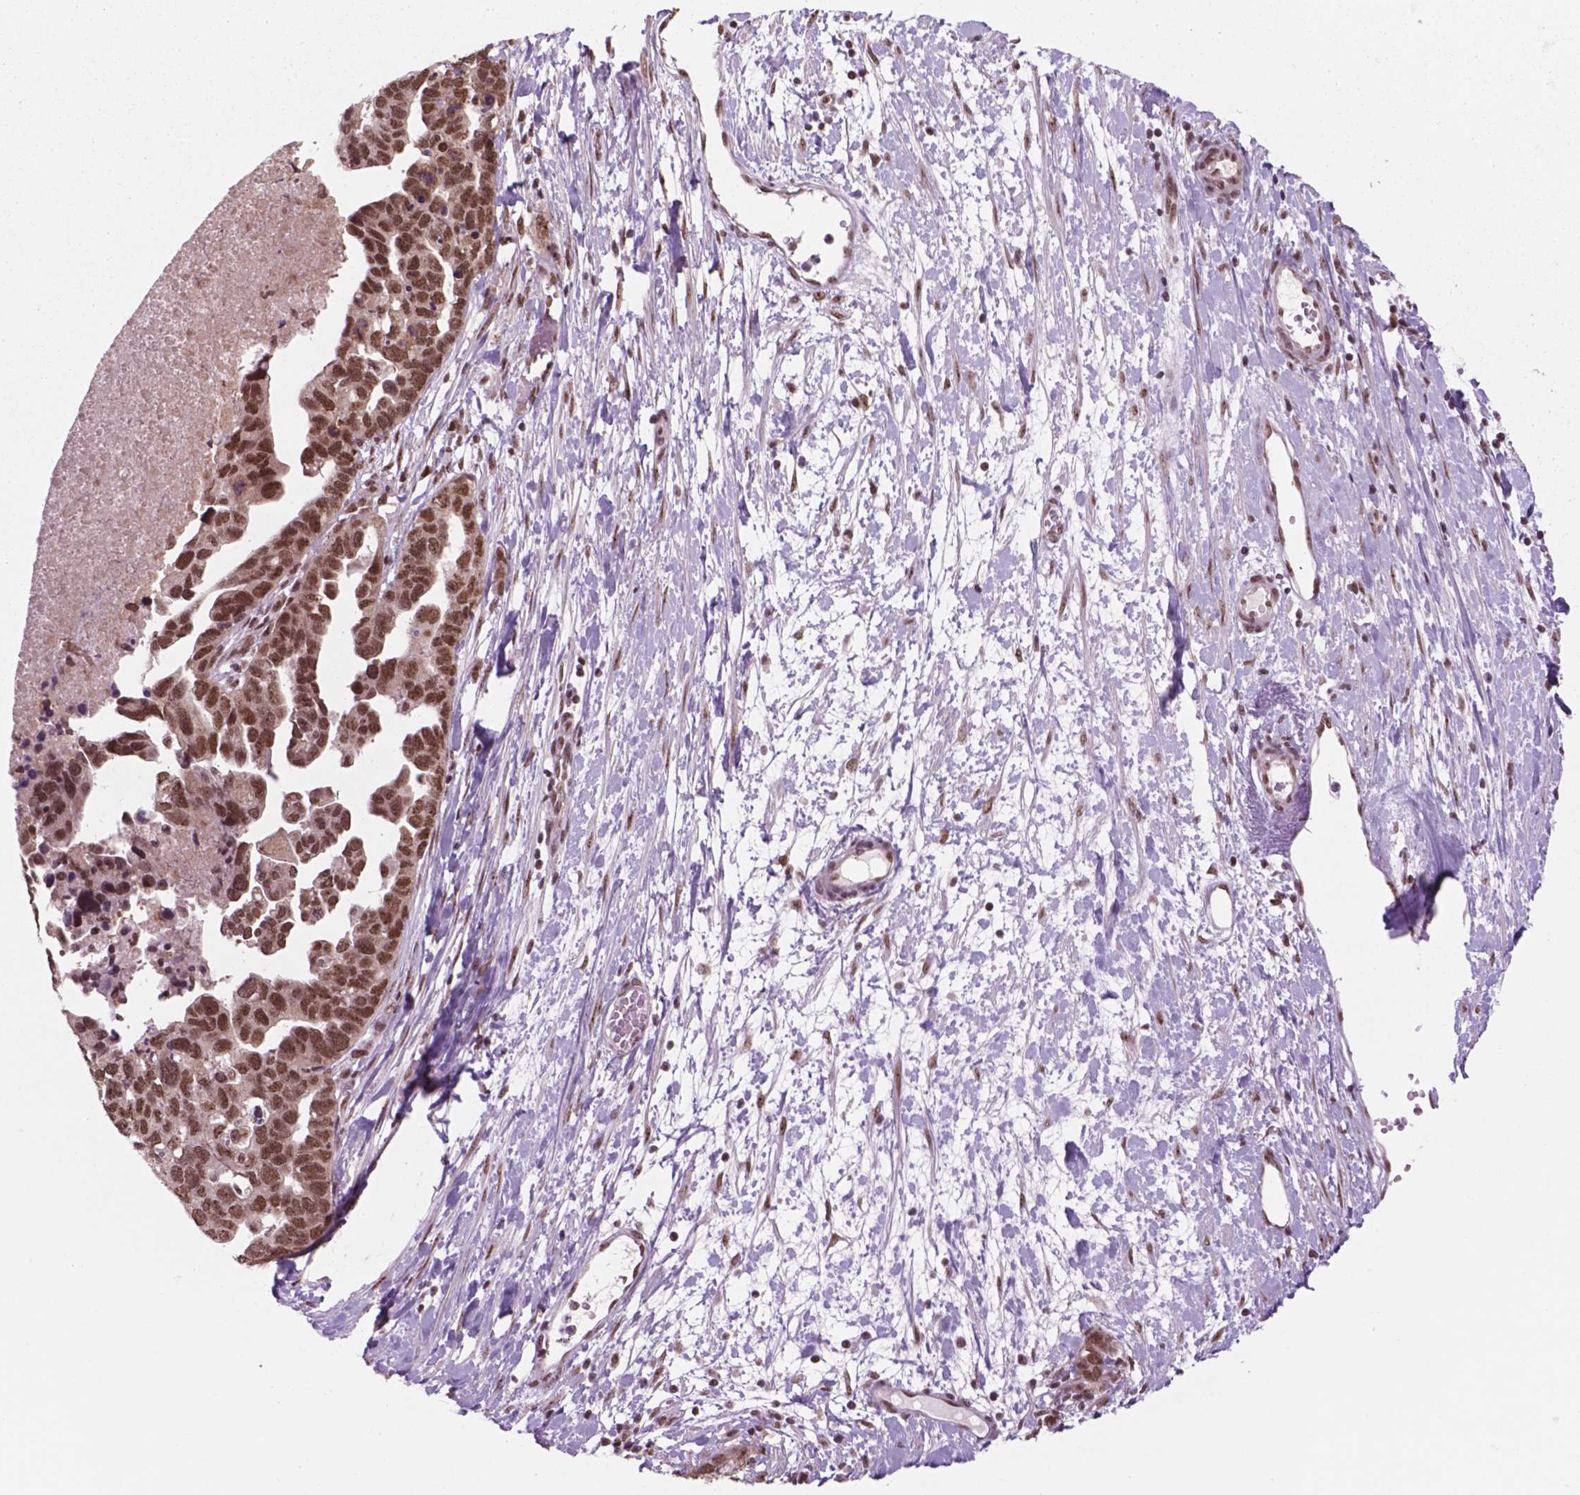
{"staining": {"intensity": "moderate", "quantity": ">75%", "location": "nuclear"}, "tissue": "ovarian cancer", "cell_type": "Tumor cells", "image_type": "cancer", "snomed": [{"axis": "morphology", "description": "Cystadenocarcinoma, serous, NOS"}, {"axis": "topography", "description": "Ovary"}], "caption": "Human serous cystadenocarcinoma (ovarian) stained for a protein (brown) exhibits moderate nuclear positive positivity in about >75% of tumor cells.", "gene": "POLR2E", "patient": {"sex": "female", "age": 54}}